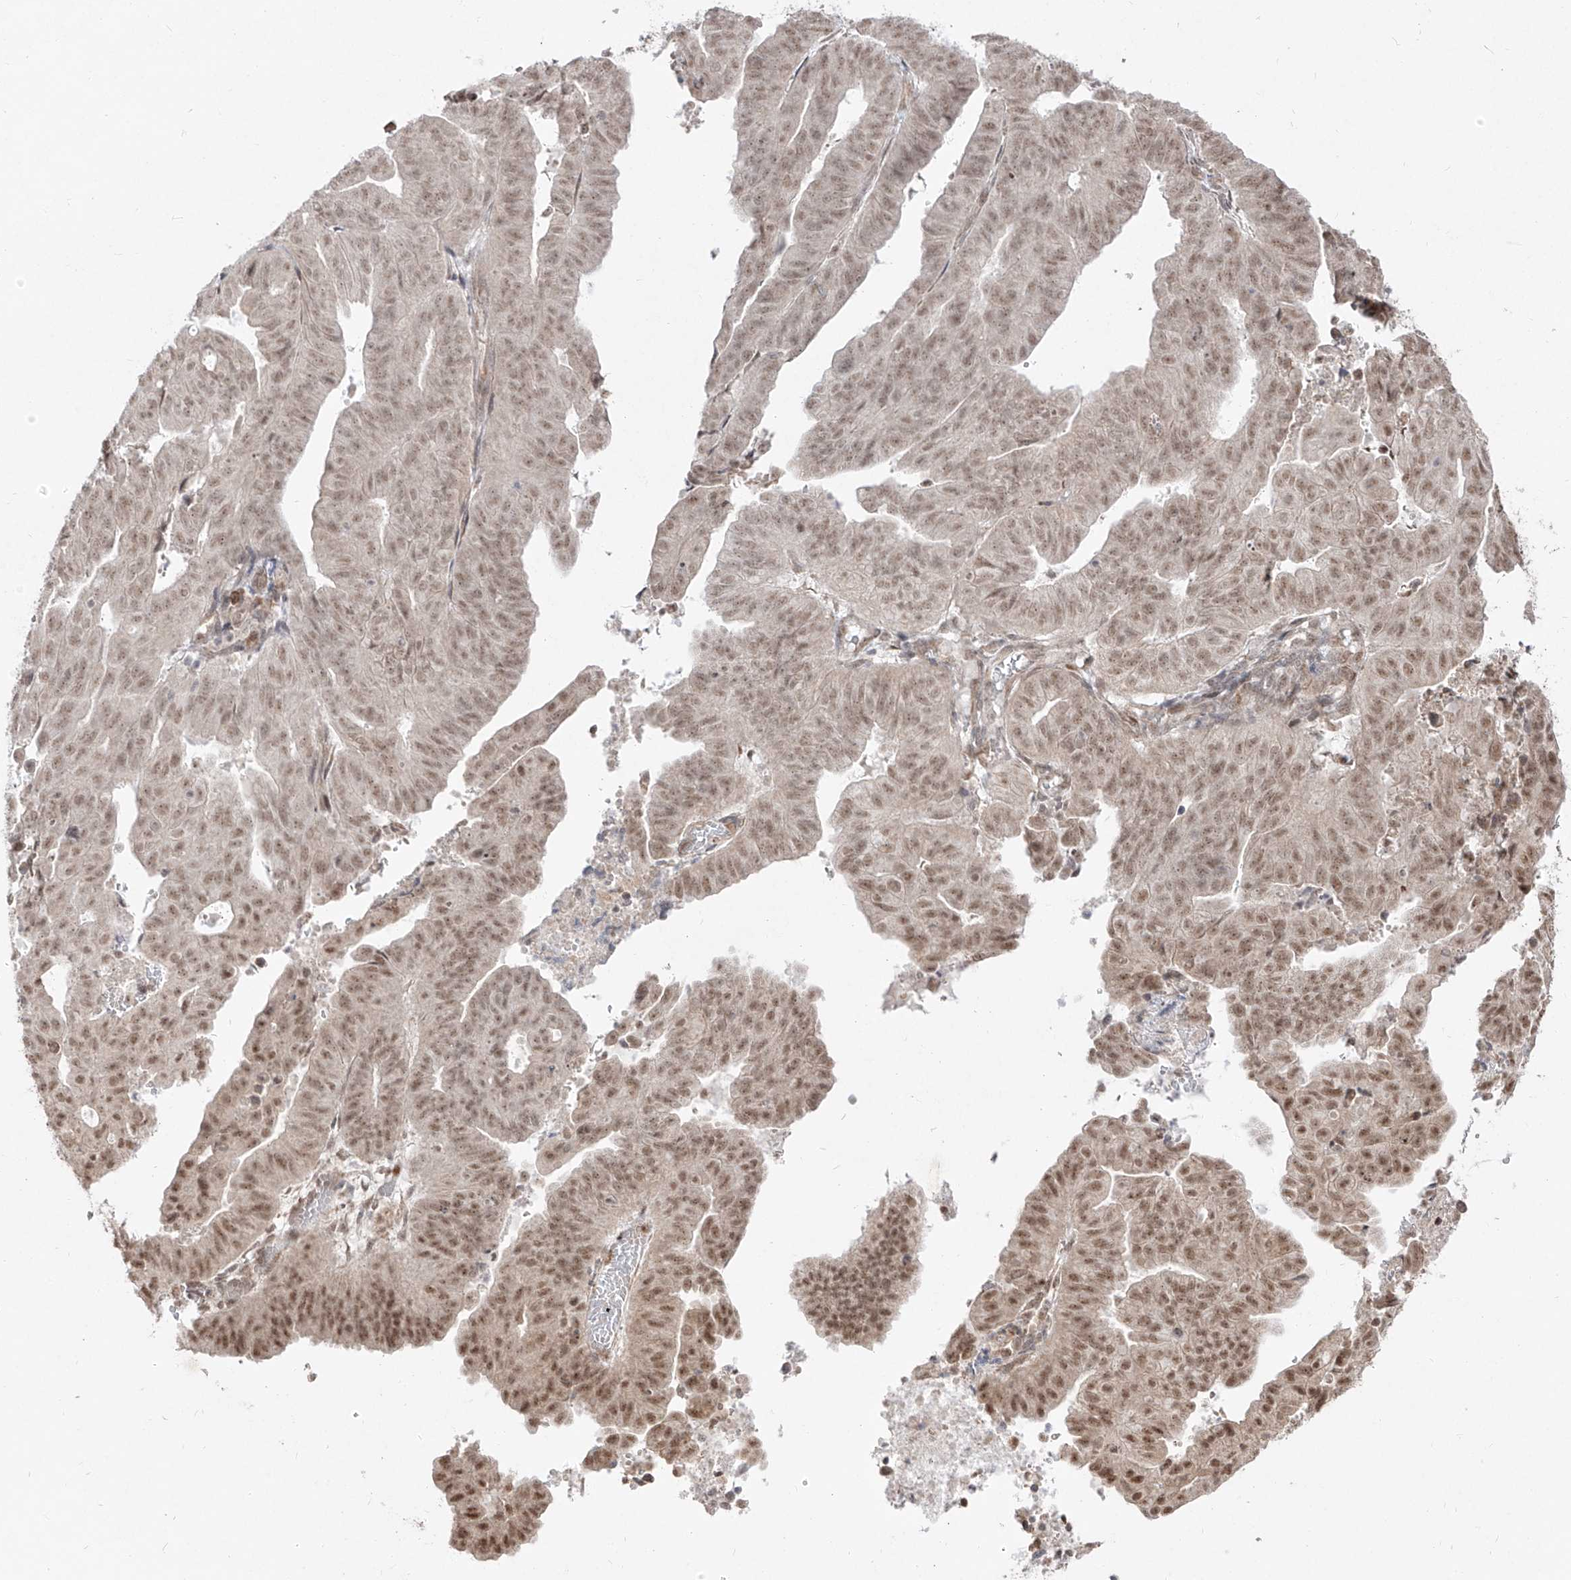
{"staining": {"intensity": "moderate", "quantity": ">75%", "location": "nuclear"}, "tissue": "endometrial cancer", "cell_type": "Tumor cells", "image_type": "cancer", "snomed": [{"axis": "morphology", "description": "Adenocarcinoma, NOS"}, {"axis": "topography", "description": "Uterus"}], "caption": "High-magnification brightfield microscopy of adenocarcinoma (endometrial) stained with DAB (brown) and counterstained with hematoxylin (blue). tumor cells exhibit moderate nuclear staining is appreciated in approximately>75% of cells. (DAB IHC, brown staining for protein, blue staining for nuclei).", "gene": "SNRNP27", "patient": {"sex": "female", "age": 77}}